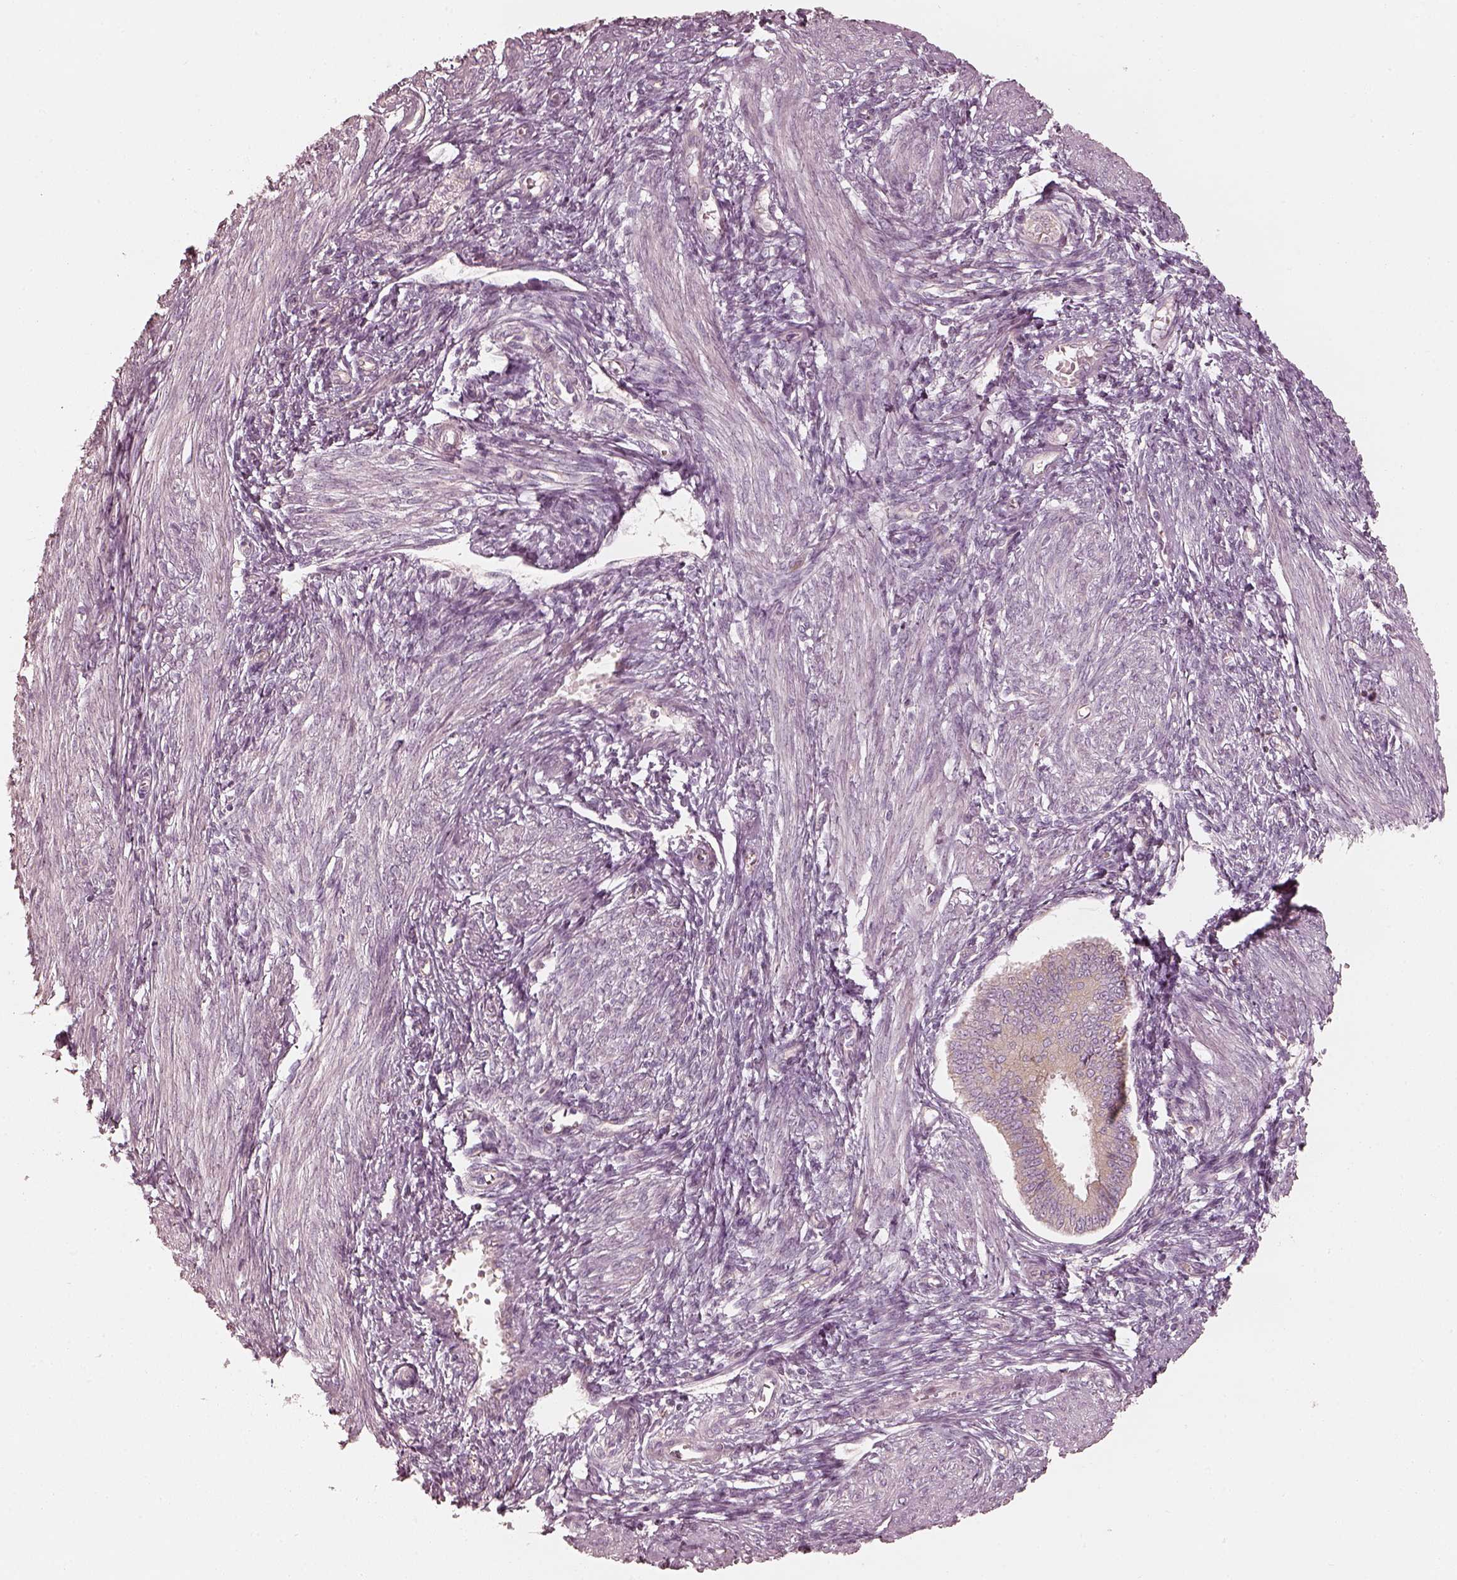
{"staining": {"intensity": "negative", "quantity": "none", "location": "none"}, "tissue": "endometrium", "cell_type": "Cells in endometrial stroma", "image_type": "normal", "snomed": [{"axis": "morphology", "description": "Normal tissue, NOS"}, {"axis": "topography", "description": "Endometrium"}], "caption": "Immunohistochemistry (IHC) image of benign endometrium: endometrium stained with DAB (3,3'-diaminobenzidine) demonstrates no significant protein staining in cells in endometrial stroma.", "gene": "FMNL2", "patient": {"sex": "female", "age": 42}}